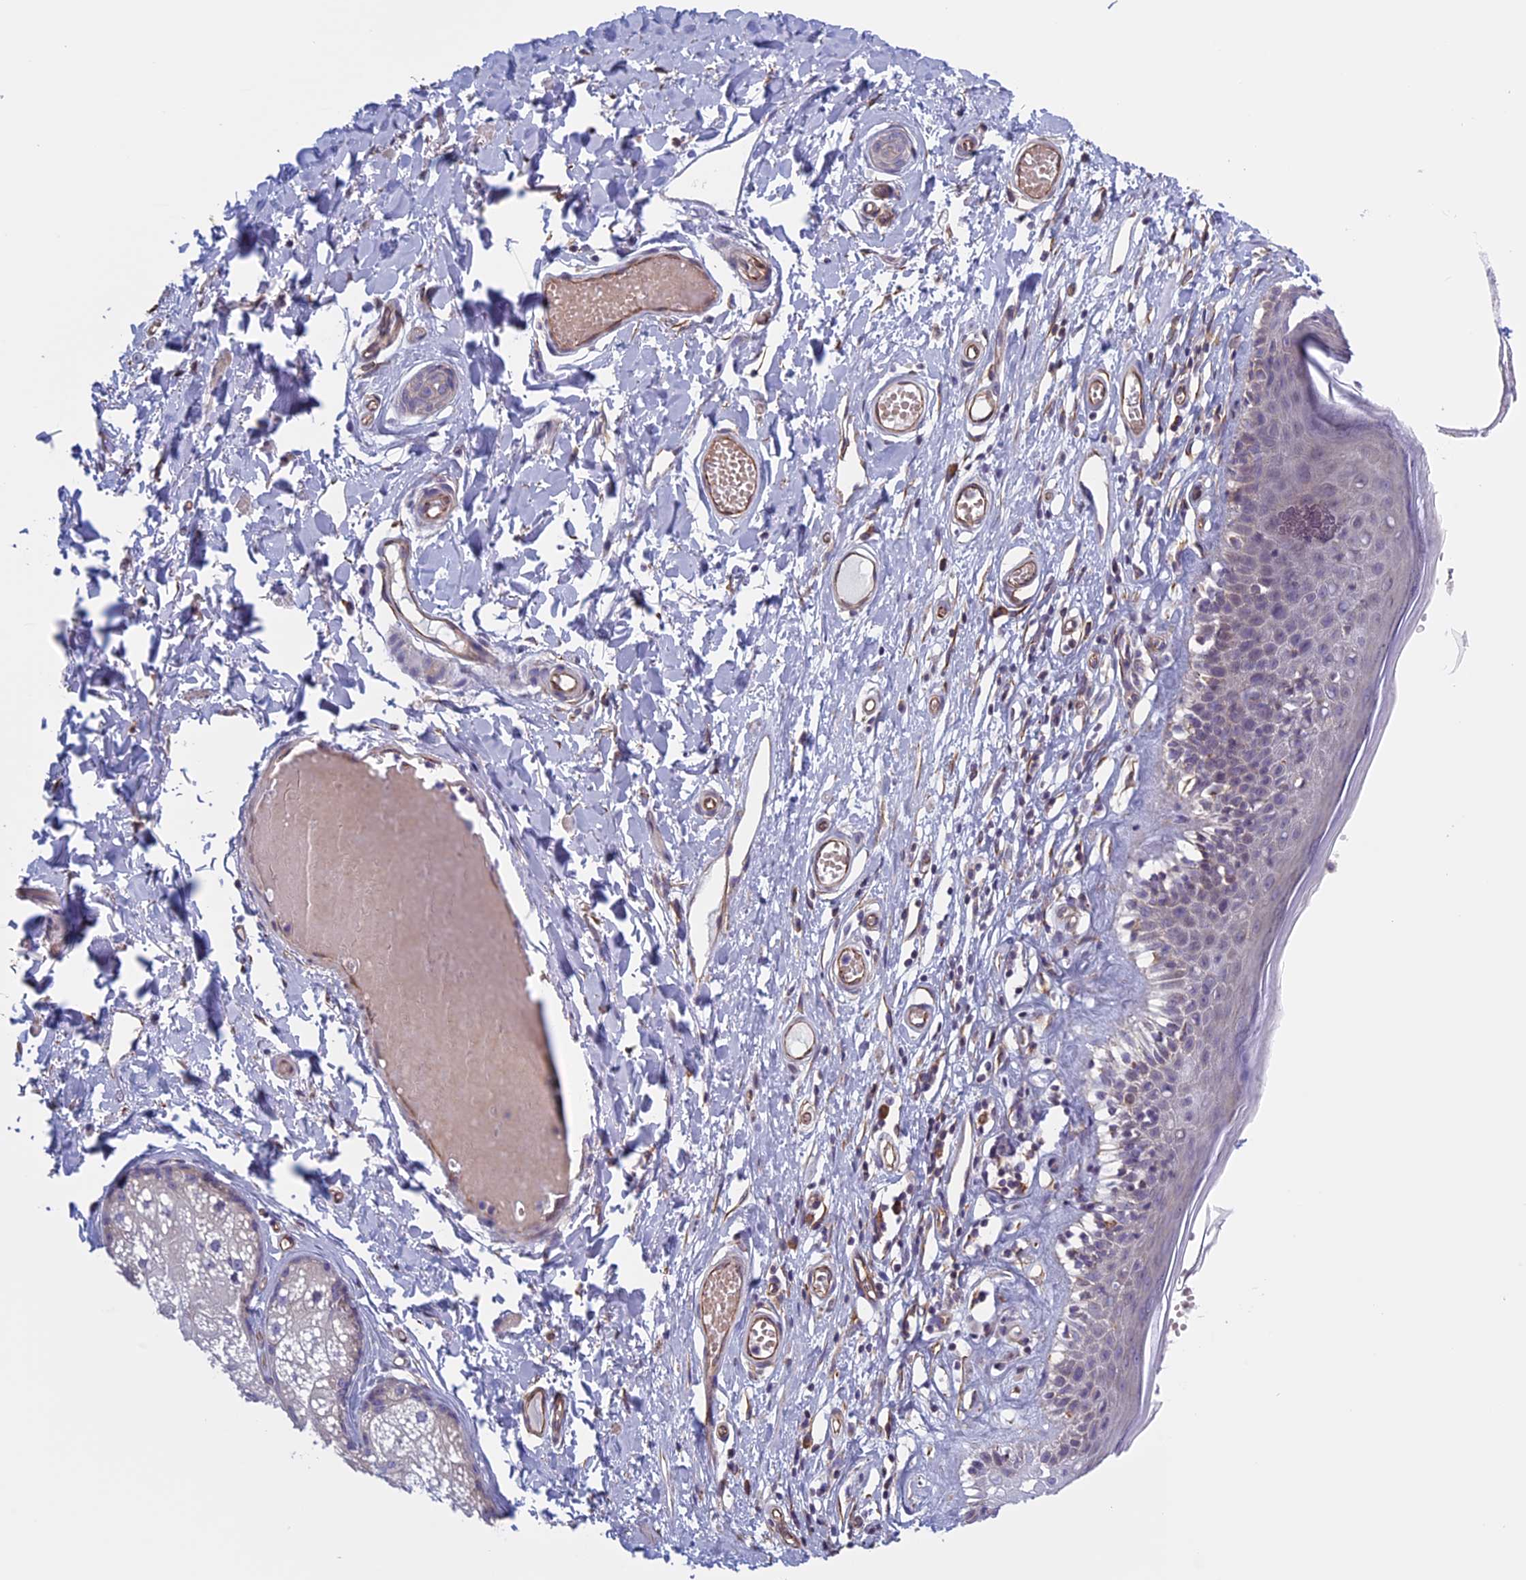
{"staining": {"intensity": "negative", "quantity": "none", "location": "none"}, "tissue": "skin", "cell_type": "Epidermal cells", "image_type": "normal", "snomed": [{"axis": "morphology", "description": "Normal tissue, NOS"}, {"axis": "topography", "description": "Adipose tissue"}, {"axis": "topography", "description": "Vascular tissue"}, {"axis": "topography", "description": "Vulva"}, {"axis": "topography", "description": "Peripheral nerve tissue"}], "caption": "Immunohistochemistry (IHC) histopathology image of unremarkable human skin stained for a protein (brown), which demonstrates no expression in epidermal cells. Nuclei are stained in blue.", "gene": "BCL2L10", "patient": {"sex": "female", "age": 86}}